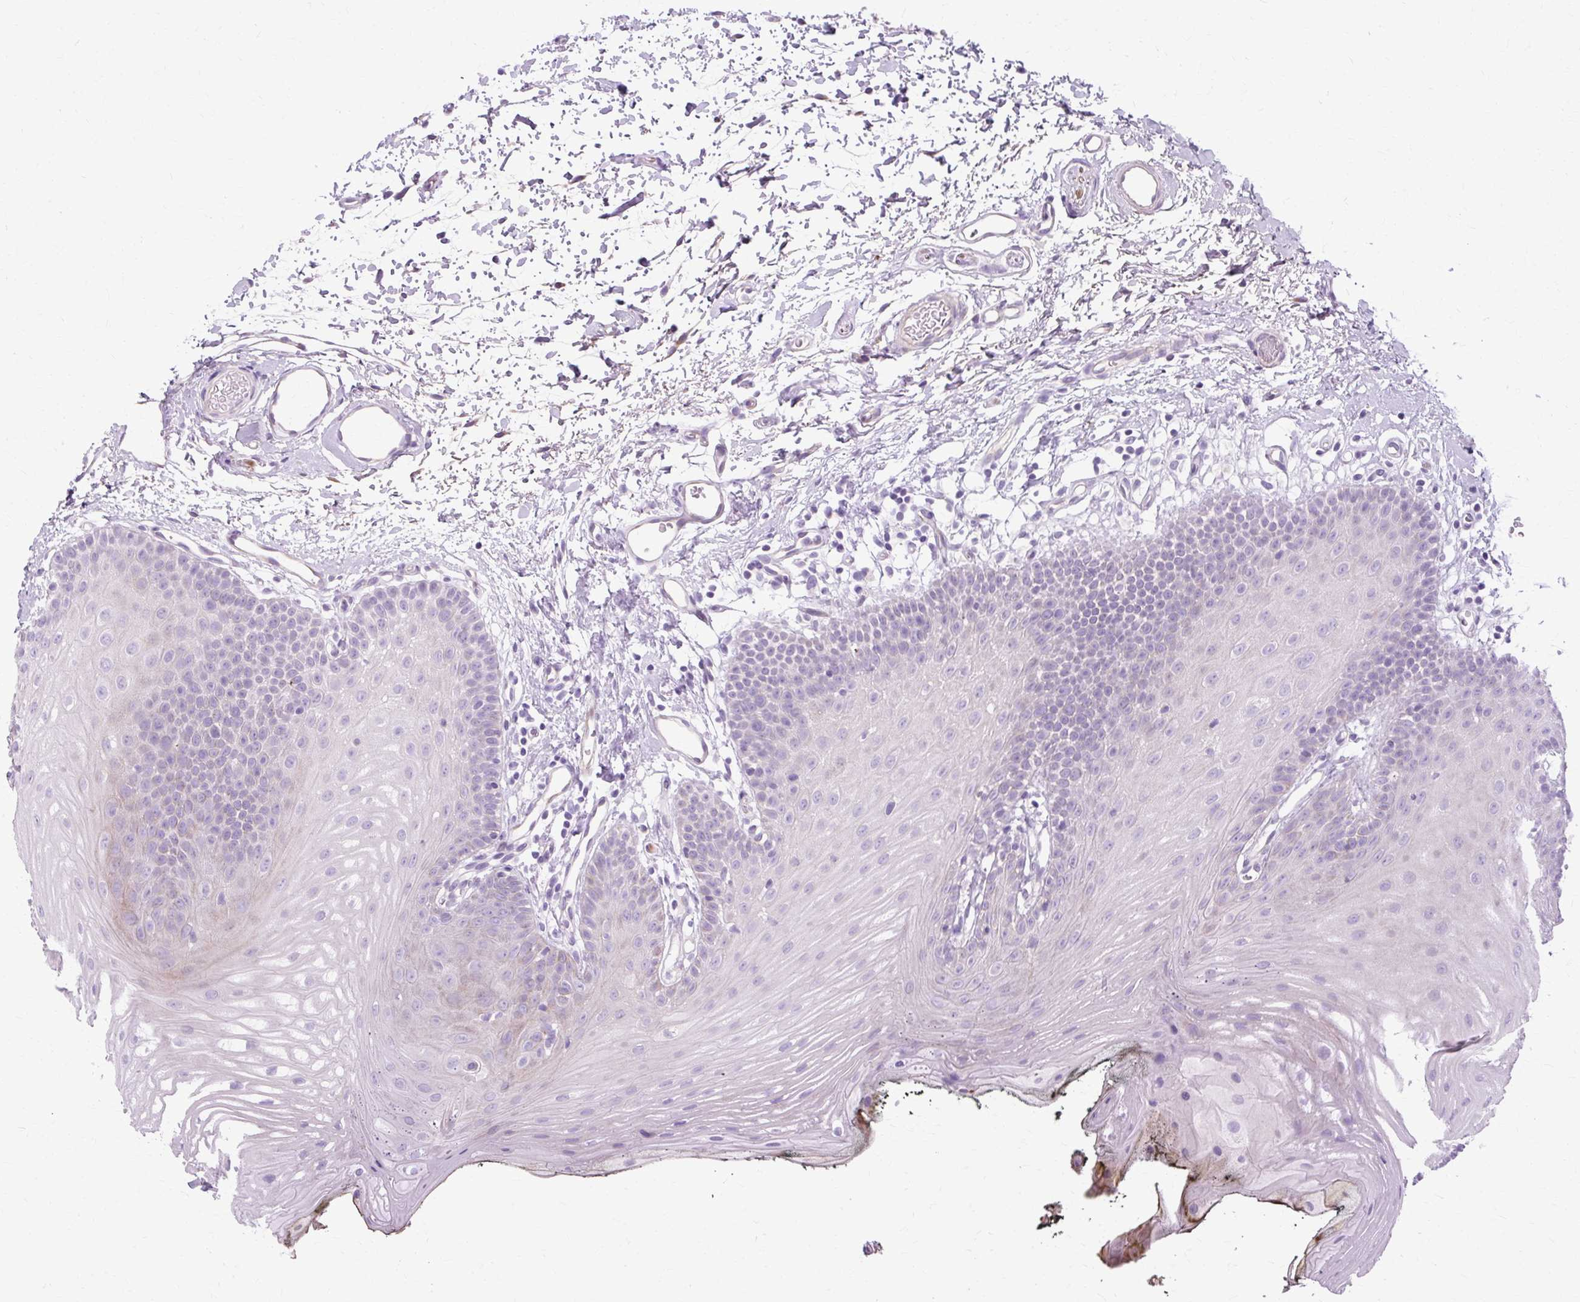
{"staining": {"intensity": "negative", "quantity": "none", "location": "none"}, "tissue": "oral mucosa", "cell_type": "Squamous epithelial cells", "image_type": "normal", "snomed": [{"axis": "morphology", "description": "Normal tissue, NOS"}, {"axis": "morphology", "description": "Squamous cell carcinoma, NOS"}, {"axis": "topography", "description": "Oral tissue"}, {"axis": "topography", "description": "Head-Neck"}], "caption": "Normal oral mucosa was stained to show a protein in brown. There is no significant positivity in squamous epithelial cells. (DAB (3,3'-diaminobenzidine) immunohistochemistry, high magnification).", "gene": "TMEM89", "patient": {"sex": "female", "age": 81}}